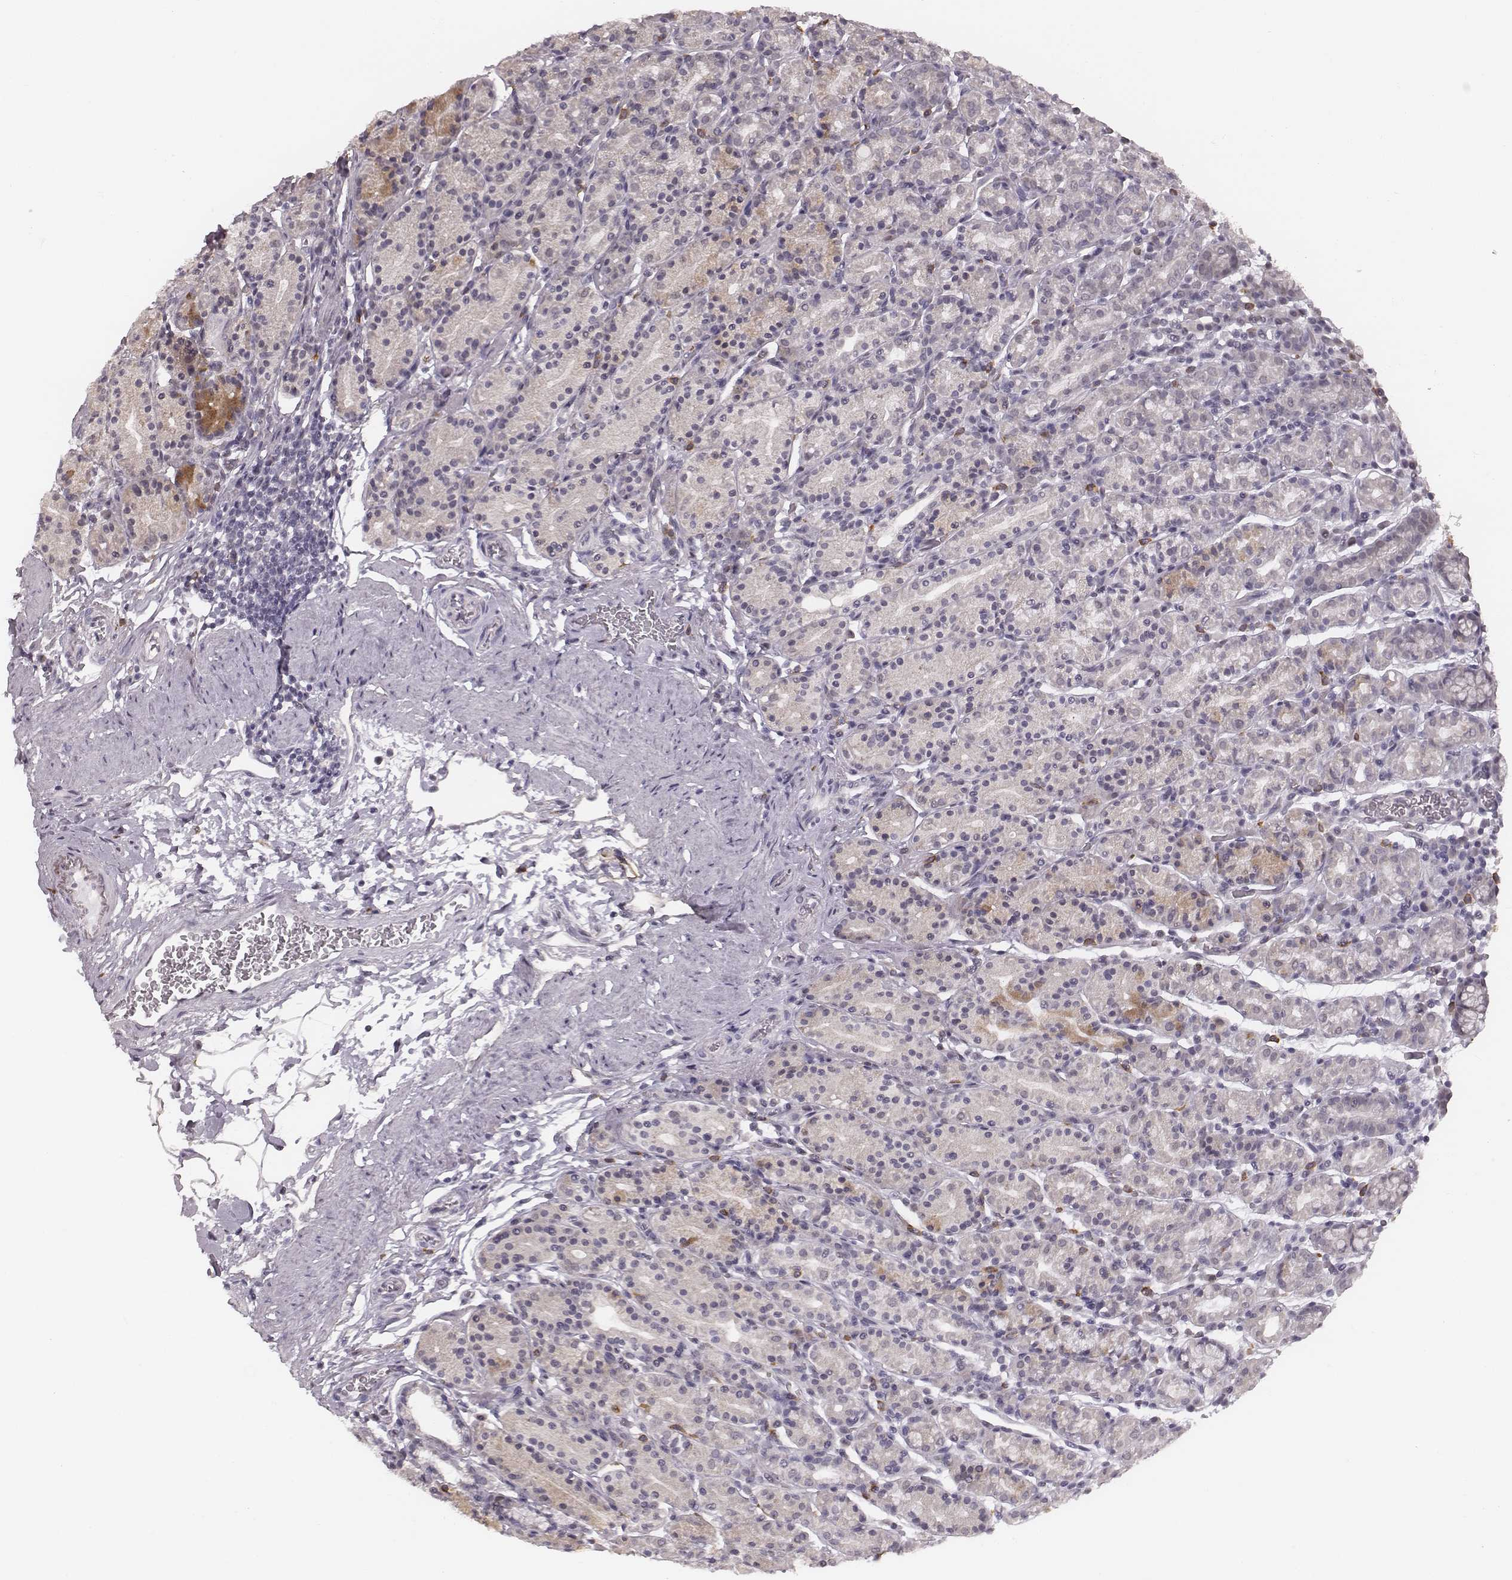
{"staining": {"intensity": "moderate", "quantity": "<25%", "location": "cytoplasmic/membranous"}, "tissue": "stomach", "cell_type": "Glandular cells", "image_type": "normal", "snomed": [{"axis": "morphology", "description": "Normal tissue, NOS"}, {"axis": "topography", "description": "Stomach, upper"}, {"axis": "topography", "description": "Stomach"}], "caption": "The histopathology image displays a brown stain indicating the presence of a protein in the cytoplasmic/membranous of glandular cells in stomach. Using DAB (3,3'-diaminobenzidine) (brown) and hematoxylin (blue) stains, captured at high magnification using brightfield microscopy.", "gene": "RPGRIP1", "patient": {"sex": "male", "age": 62}}